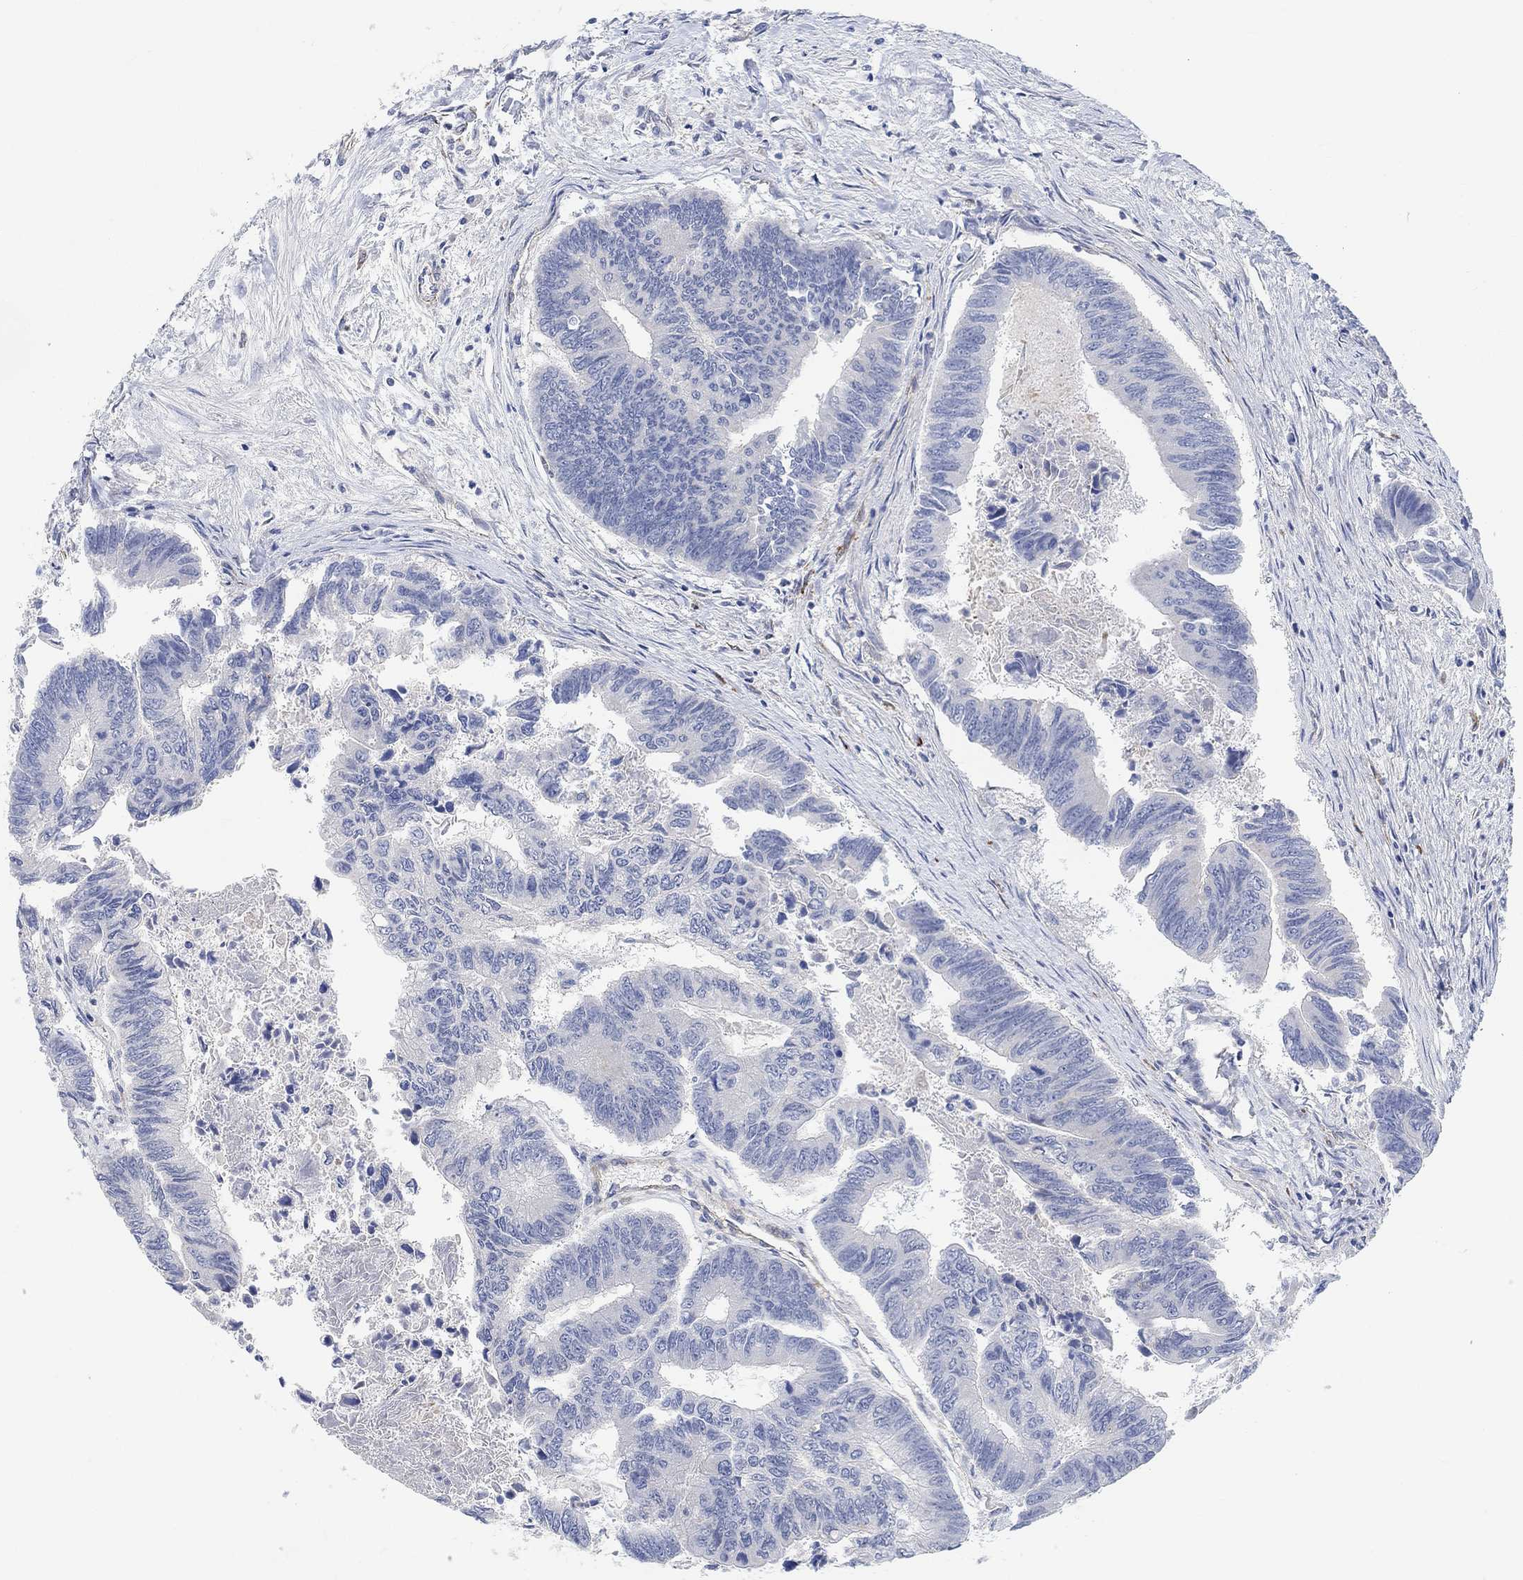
{"staining": {"intensity": "negative", "quantity": "none", "location": "none"}, "tissue": "colorectal cancer", "cell_type": "Tumor cells", "image_type": "cancer", "snomed": [{"axis": "morphology", "description": "Adenocarcinoma, NOS"}, {"axis": "topography", "description": "Colon"}], "caption": "IHC photomicrograph of neoplastic tissue: human colorectal adenocarcinoma stained with DAB demonstrates no significant protein staining in tumor cells.", "gene": "HCRTR1", "patient": {"sex": "female", "age": 65}}